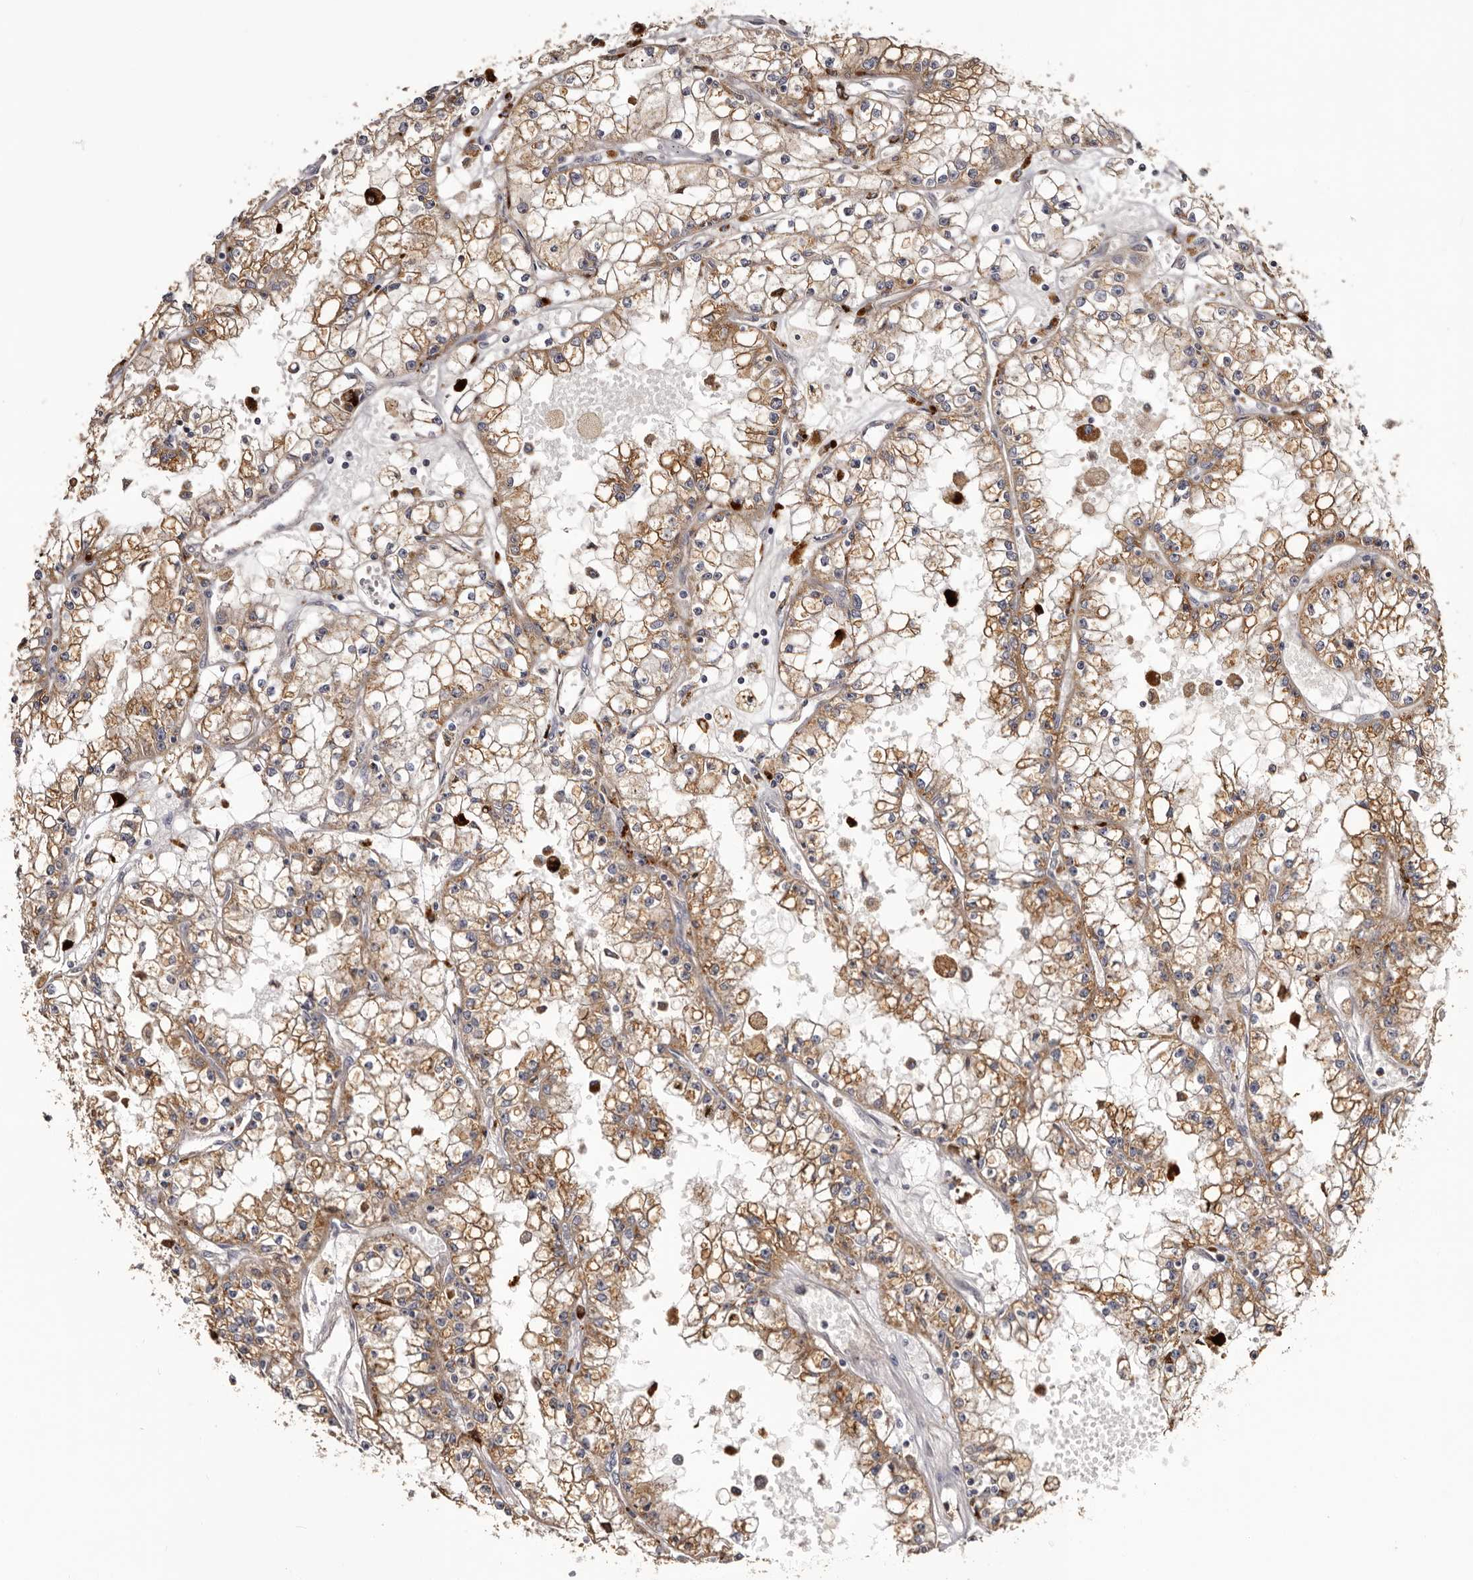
{"staining": {"intensity": "moderate", "quantity": ">75%", "location": "cytoplasmic/membranous"}, "tissue": "renal cancer", "cell_type": "Tumor cells", "image_type": "cancer", "snomed": [{"axis": "morphology", "description": "Adenocarcinoma, NOS"}, {"axis": "topography", "description": "Kidney"}], "caption": "Adenocarcinoma (renal) stained with immunohistochemistry (IHC) exhibits moderate cytoplasmic/membranous staining in about >75% of tumor cells.", "gene": "MECR", "patient": {"sex": "male", "age": 56}}